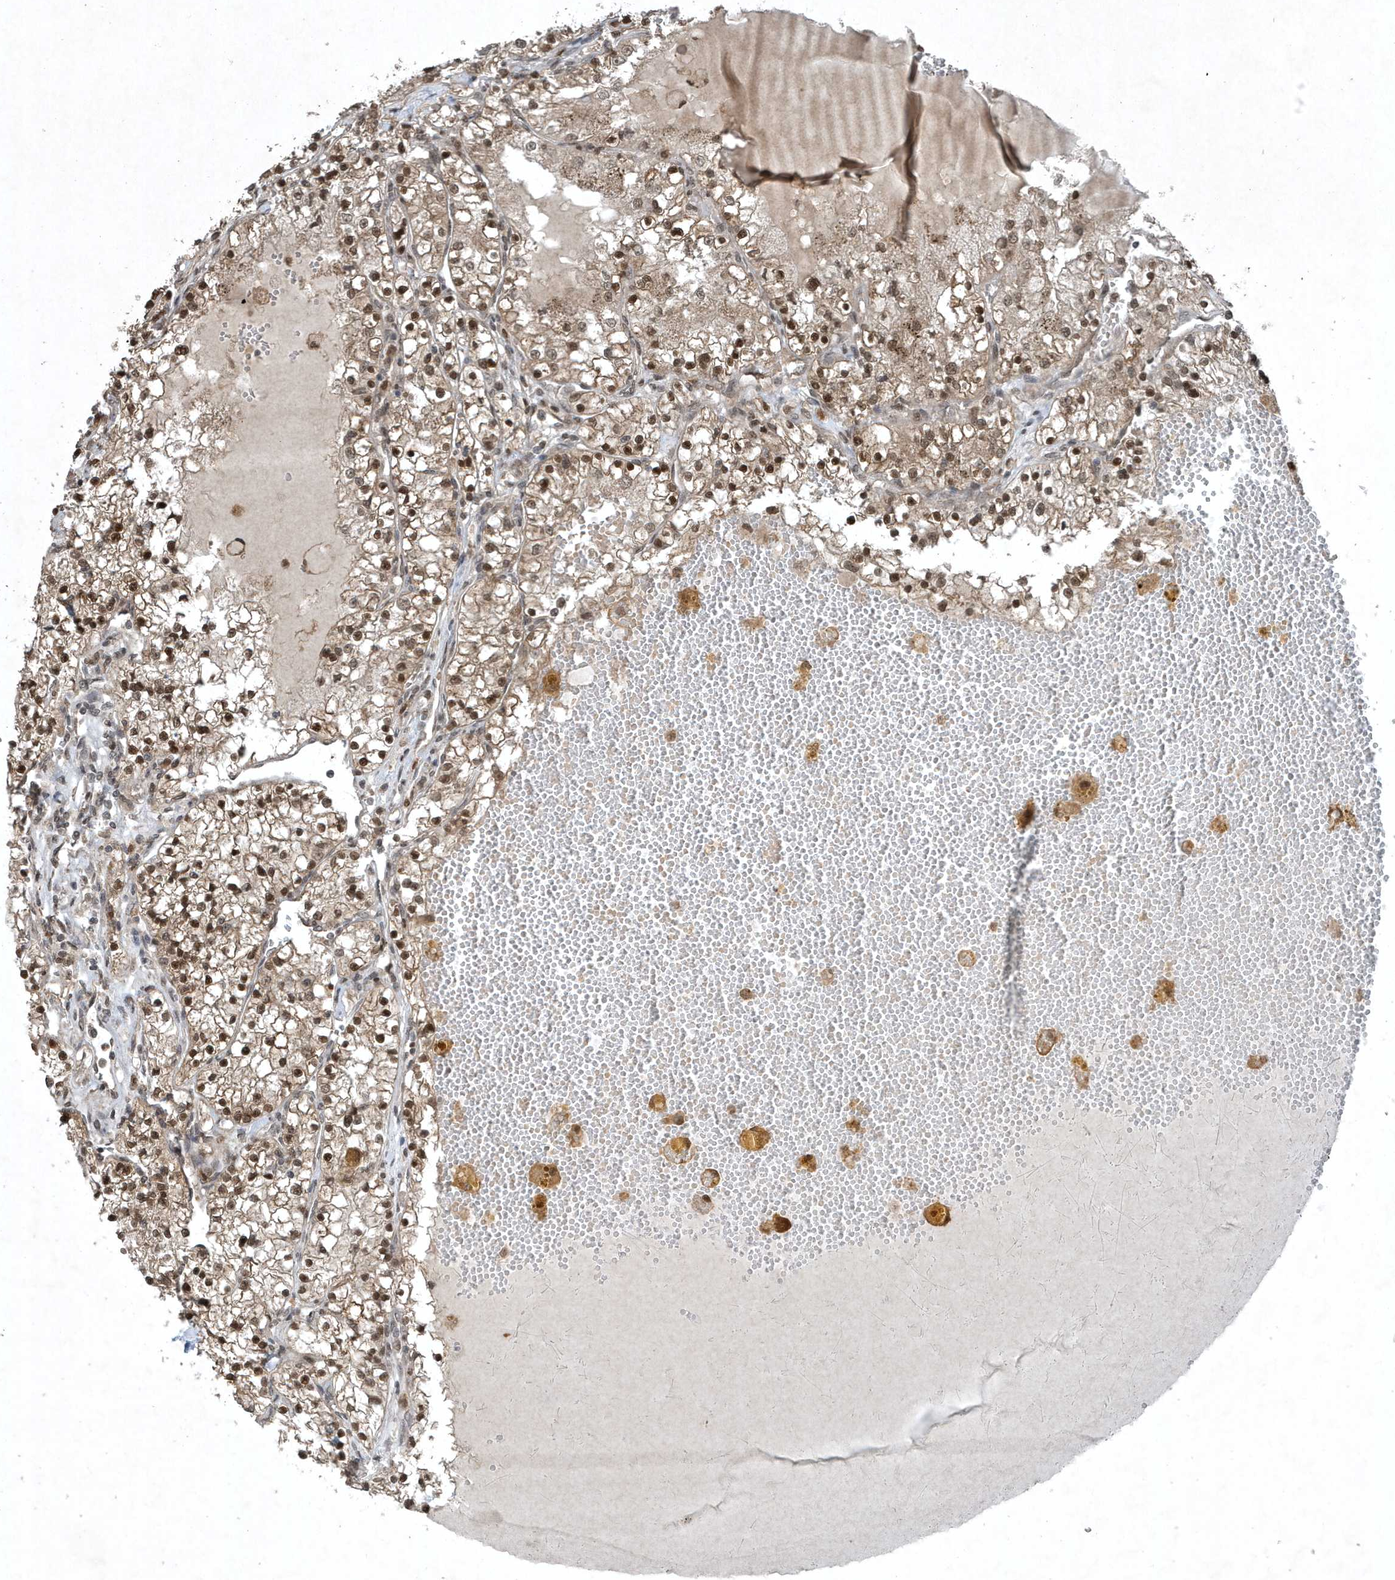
{"staining": {"intensity": "moderate", "quantity": ">75%", "location": "cytoplasmic/membranous,nuclear"}, "tissue": "renal cancer", "cell_type": "Tumor cells", "image_type": "cancer", "snomed": [{"axis": "morphology", "description": "Normal tissue, NOS"}, {"axis": "morphology", "description": "Adenocarcinoma, NOS"}, {"axis": "topography", "description": "Kidney"}], "caption": "Adenocarcinoma (renal) stained for a protein (brown) demonstrates moderate cytoplasmic/membranous and nuclear positive expression in approximately >75% of tumor cells.", "gene": "HSPA1A", "patient": {"sex": "male", "age": 68}}